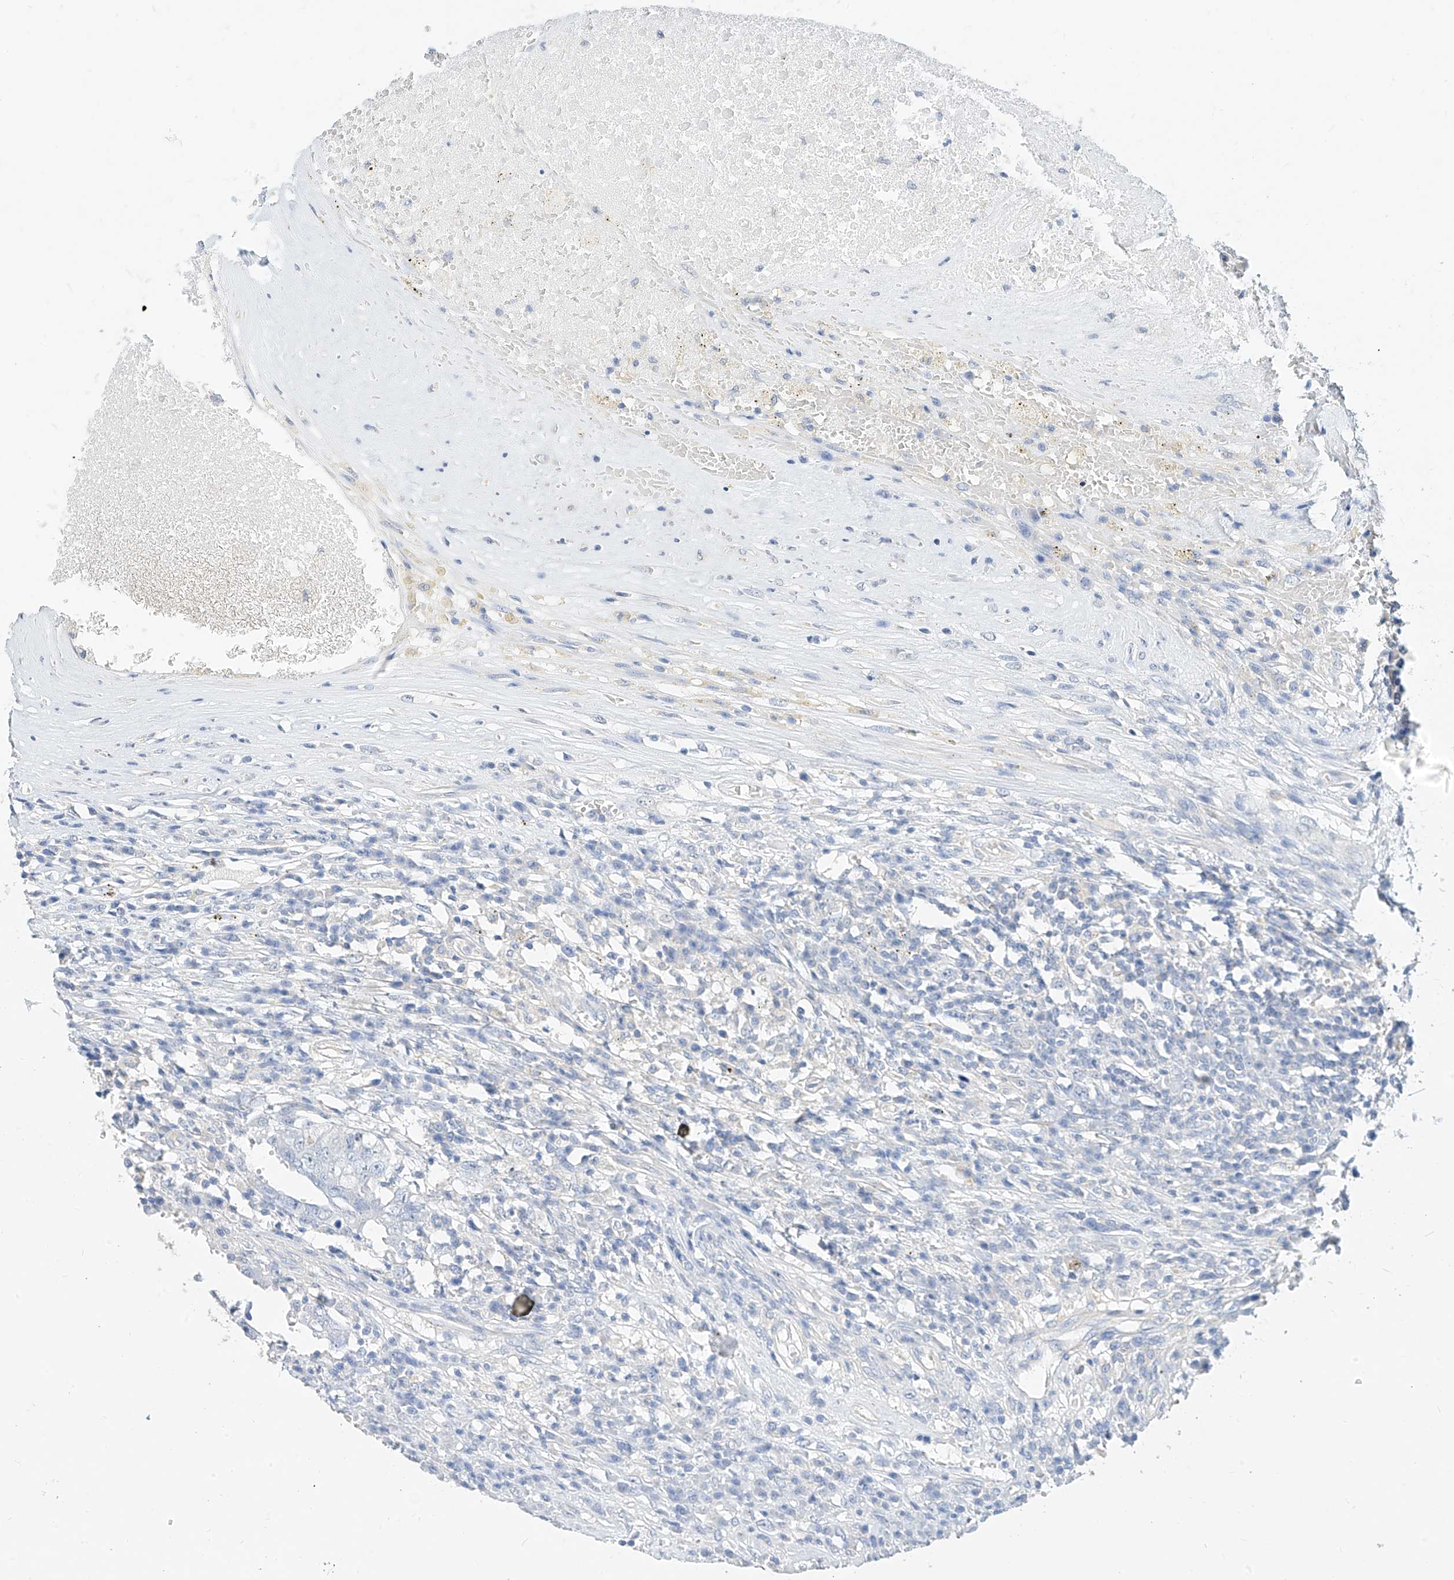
{"staining": {"intensity": "negative", "quantity": "none", "location": "none"}, "tissue": "testis cancer", "cell_type": "Tumor cells", "image_type": "cancer", "snomed": [{"axis": "morphology", "description": "Carcinoma, Embryonal, NOS"}, {"axis": "topography", "description": "Testis"}], "caption": "High power microscopy micrograph of an immunohistochemistry (IHC) histopathology image of testis cancer, revealing no significant positivity in tumor cells.", "gene": "ZZEF1", "patient": {"sex": "male", "age": 26}}